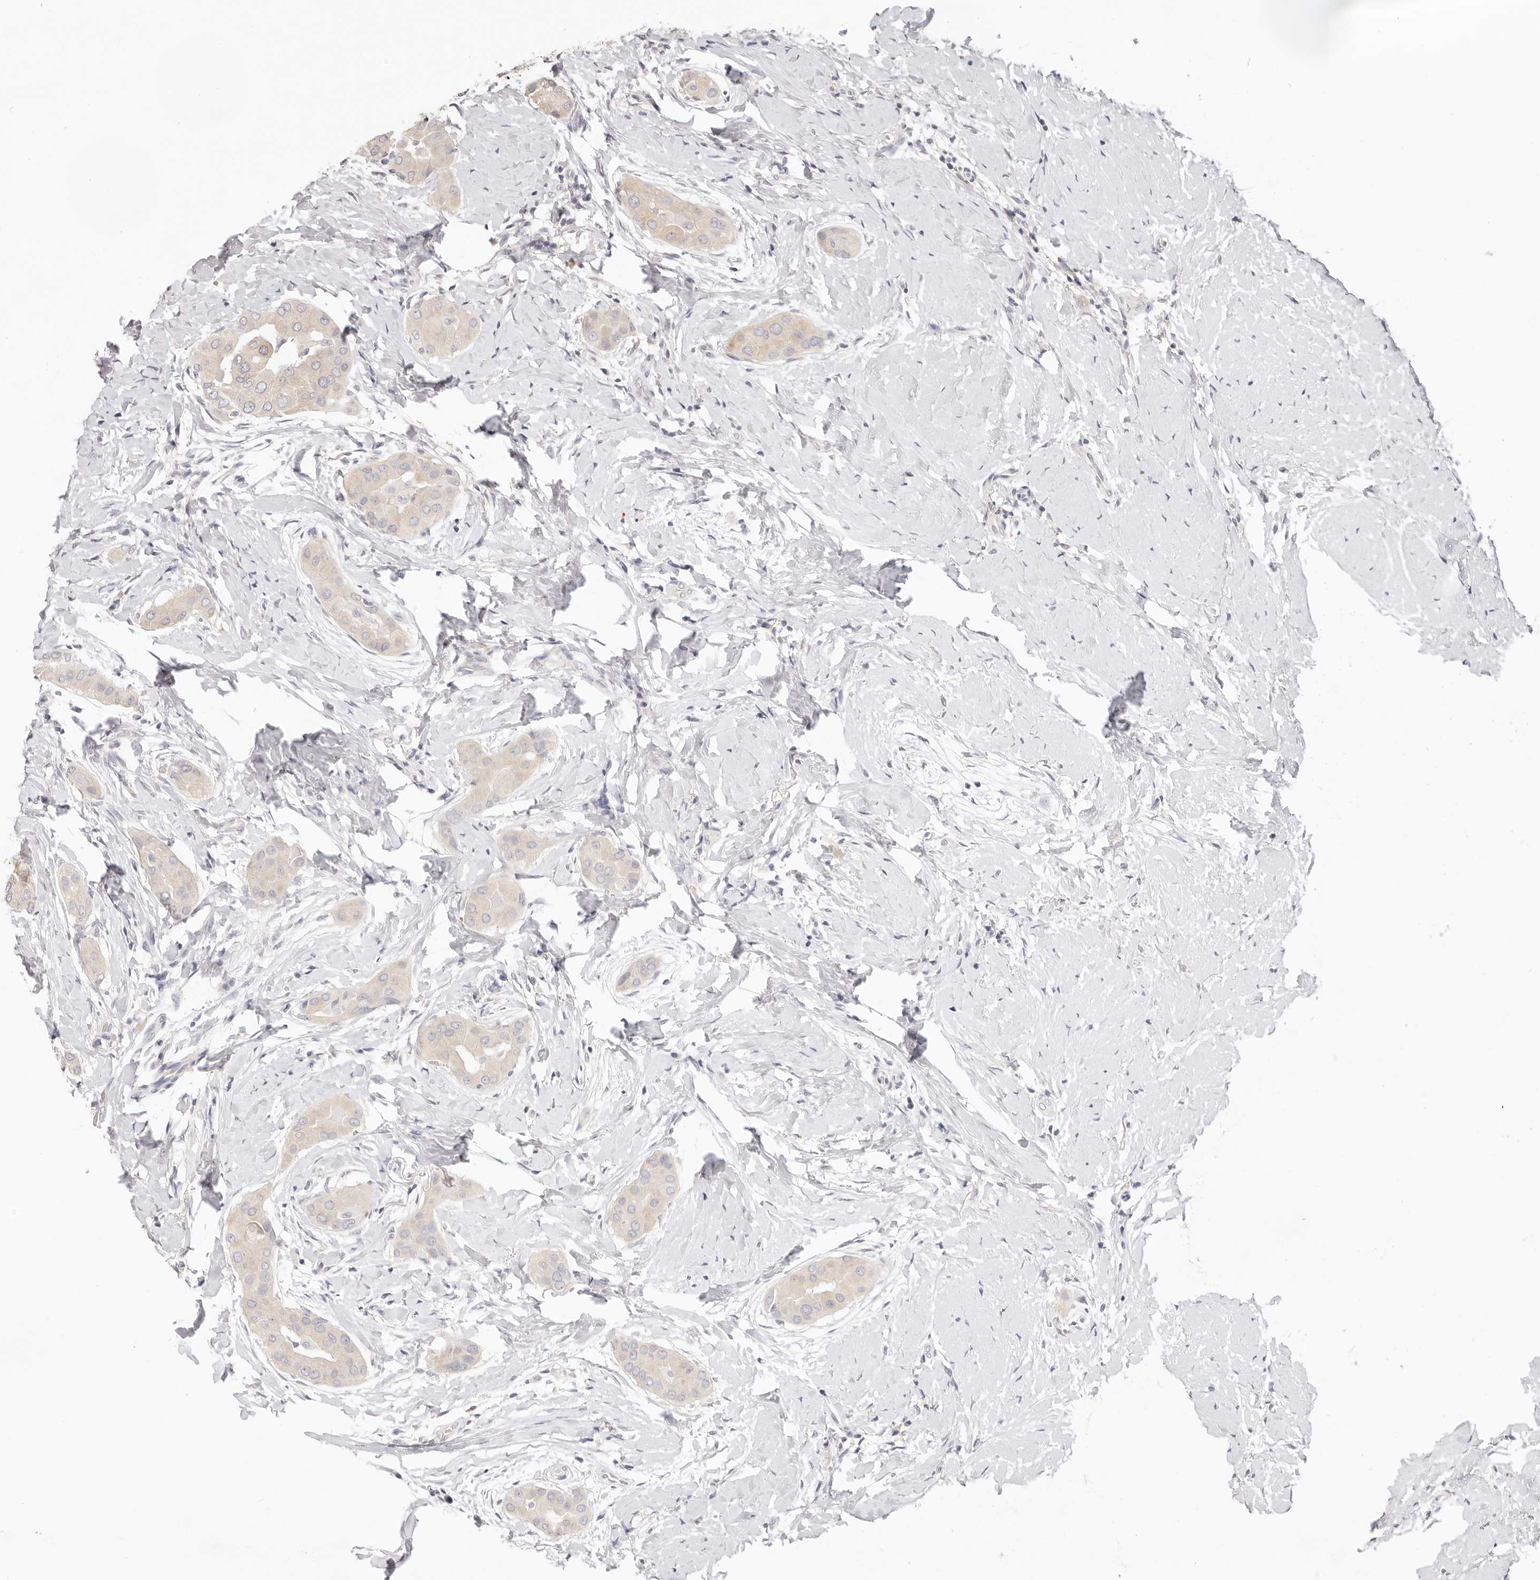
{"staining": {"intensity": "negative", "quantity": "none", "location": "none"}, "tissue": "thyroid cancer", "cell_type": "Tumor cells", "image_type": "cancer", "snomed": [{"axis": "morphology", "description": "Papillary adenocarcinoma, NOS"}, {"axis": "topography", "description": "Thyroid gland"}], "caption": "The photomicrograph demonstrates no staining of tumor cells in thyroid cancer.", "gene": "GGPS1", "patient": {"sex": "male", "age": 33}}